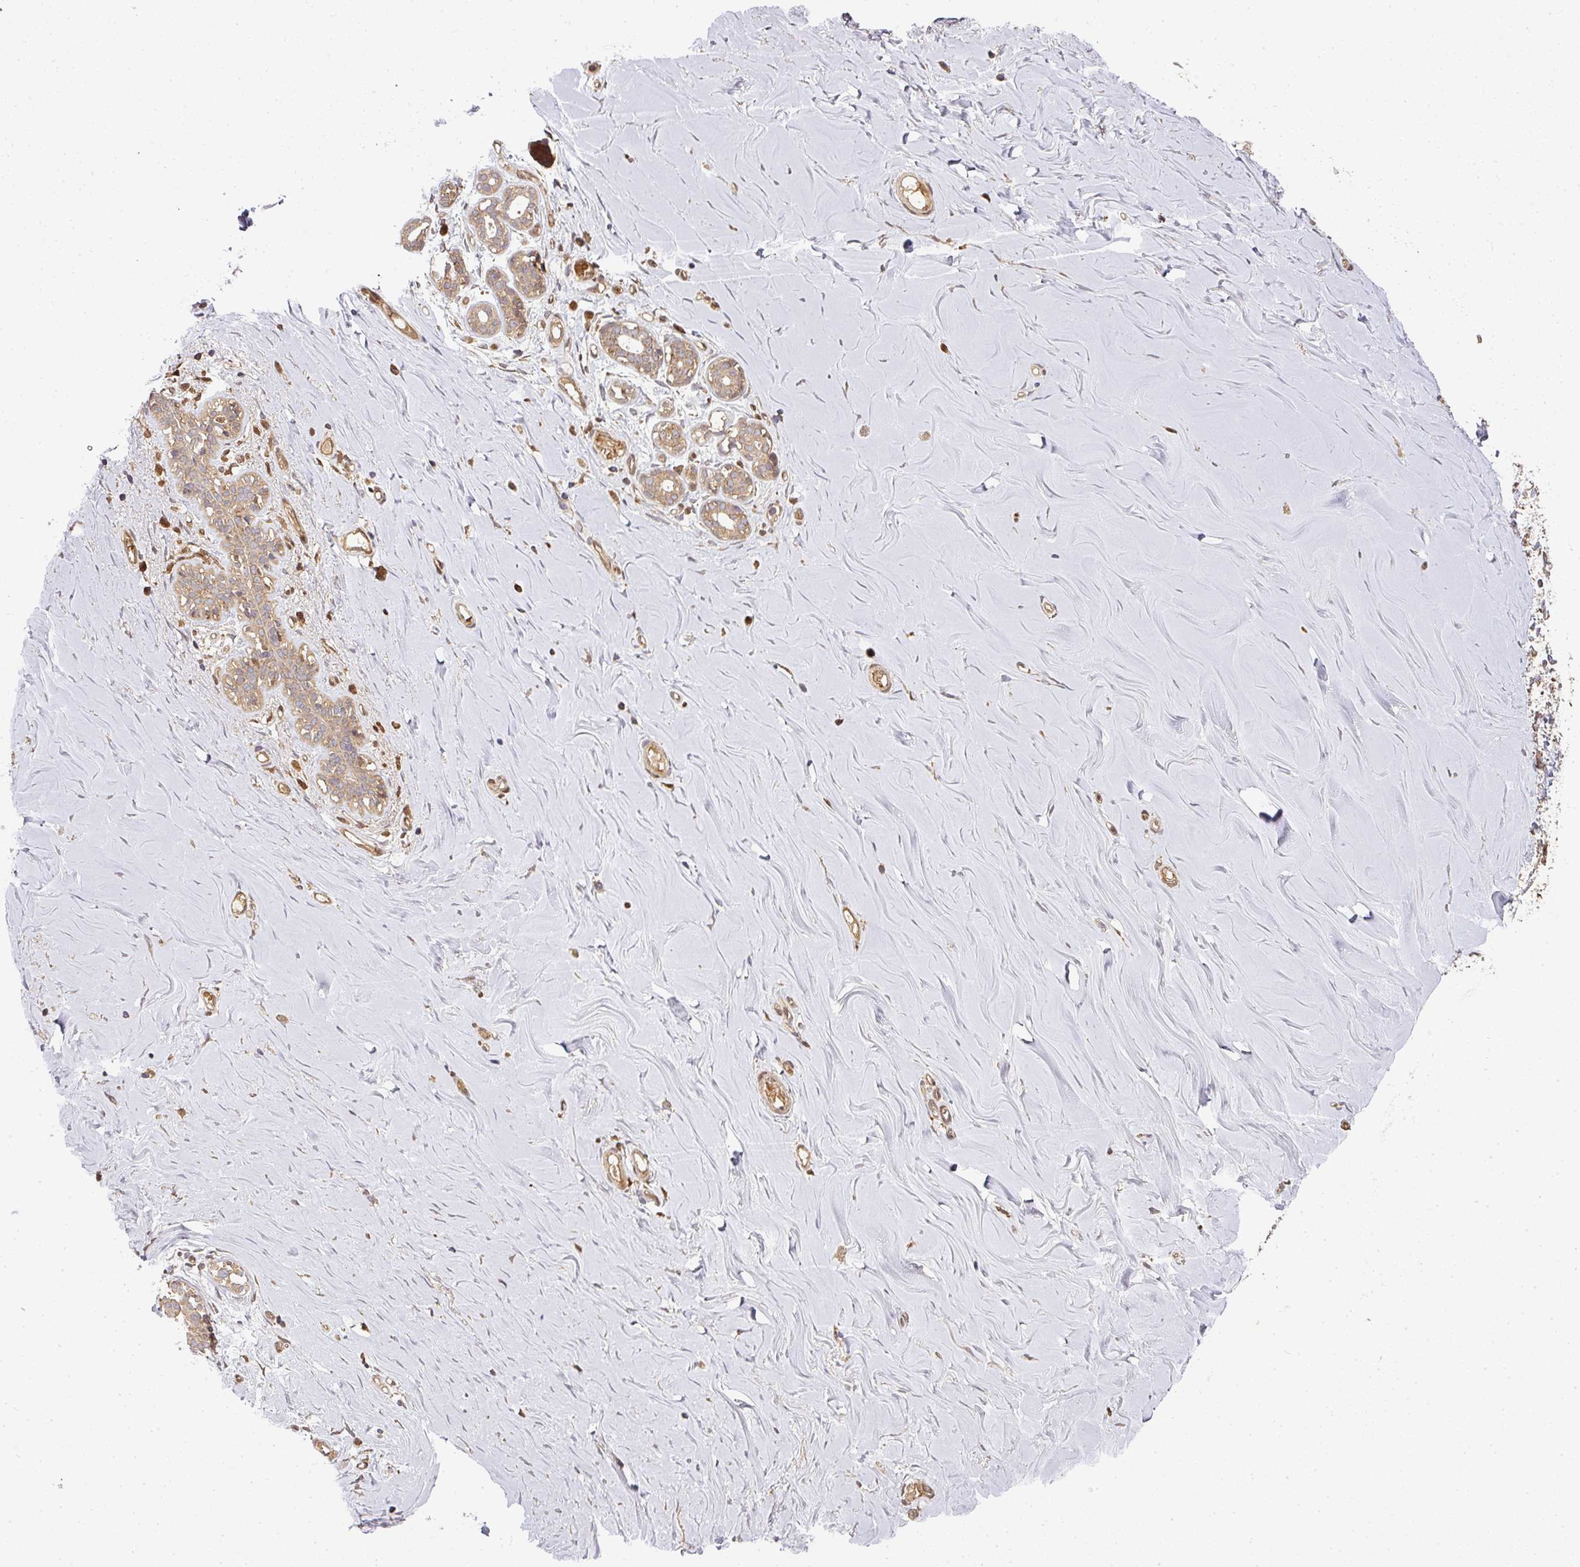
{"staining": {"intensity": "moderate", "quantity": ">75%", "location": "cytoplasmic/membranous"}, "tissue": "breast", "cell_type": "Glandular cells", "image_type": "normal", "snomed": [{"axis": "morphology", "description": "Normal tissue, NOS"}, {"axis": "topography", "description": "Breast"}], "caption": "Immunohistochemical staining of benign human breast displays medium levels of moderate cytoplasmic/membranous positivity in approximately >75% of glandular cells.", "gene": "MALSU1", "patient": {"sex": "female", "age": 27}}